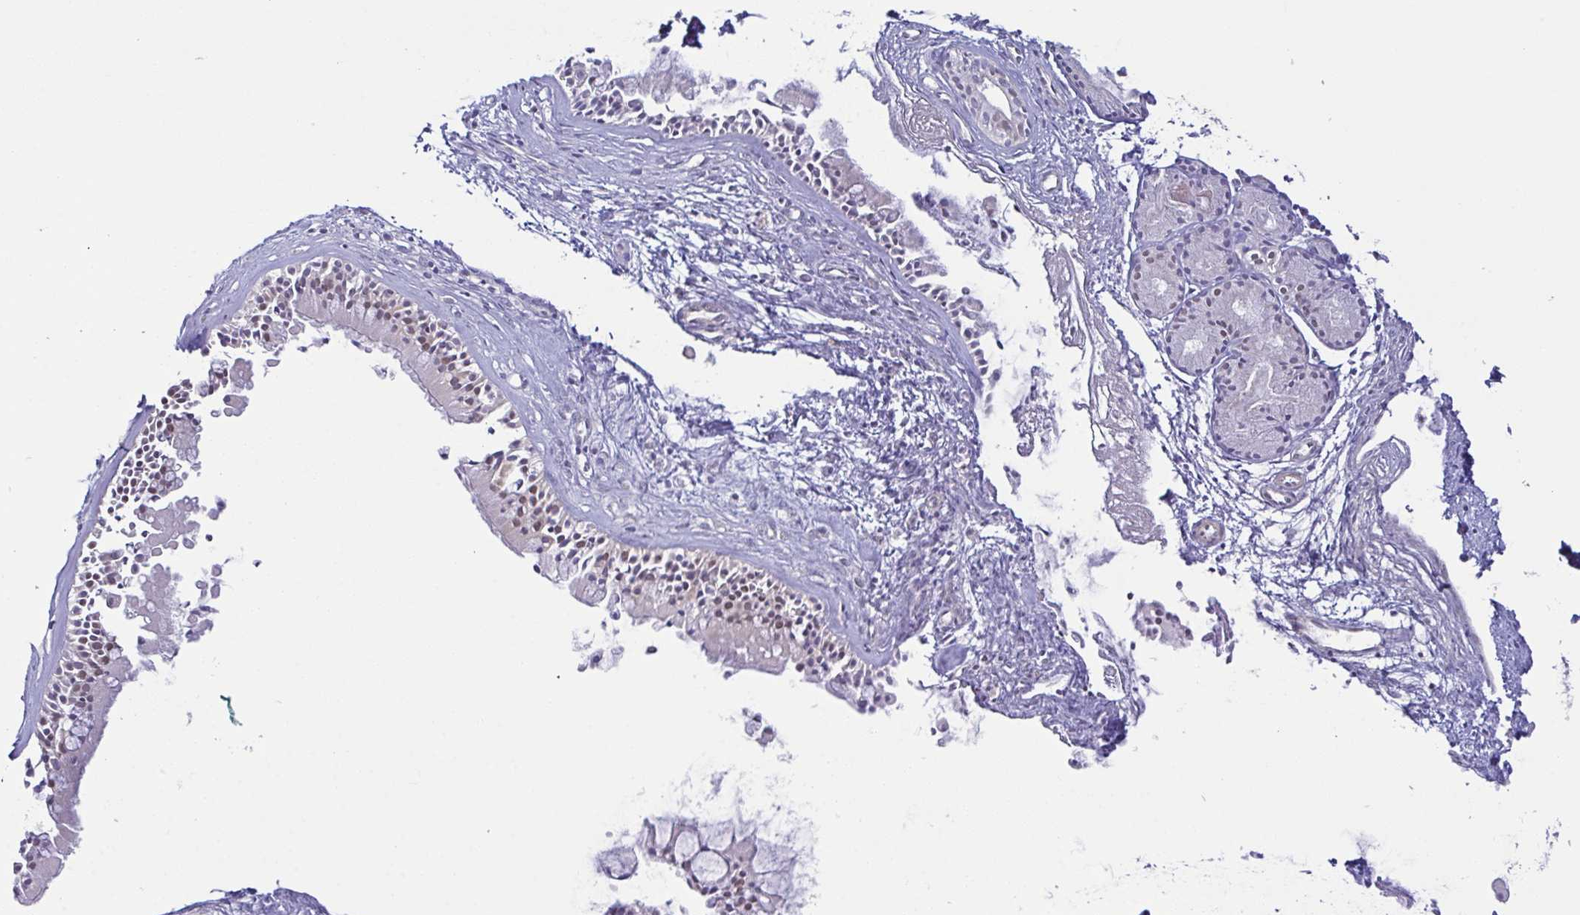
{"staining": {"intensity": "moderate", "quantity": "25%-75%", "location": "nuclear"}, "tissue": "nasopharynx", "cell_type": "Respiratory epithelial cells", "image_type": "normal", "snomed": [{"axis": "morphology", "description": "Normal tissue, NOS"}, {"axis": "morphology", "description": "Inflammation, NOS"}, {"axis": "topography", "description": "Nasopharynx"}], "caption": "DAB (3,3'-diaminobenzidine) immunohistochemical staining of benign nasopharynx reveals moderate nuclear protein staining in about 25%-75% of respiratory epithelial cells.", "gene": "DNAJB1", "patient": {"sex": "male", "age": 61}}